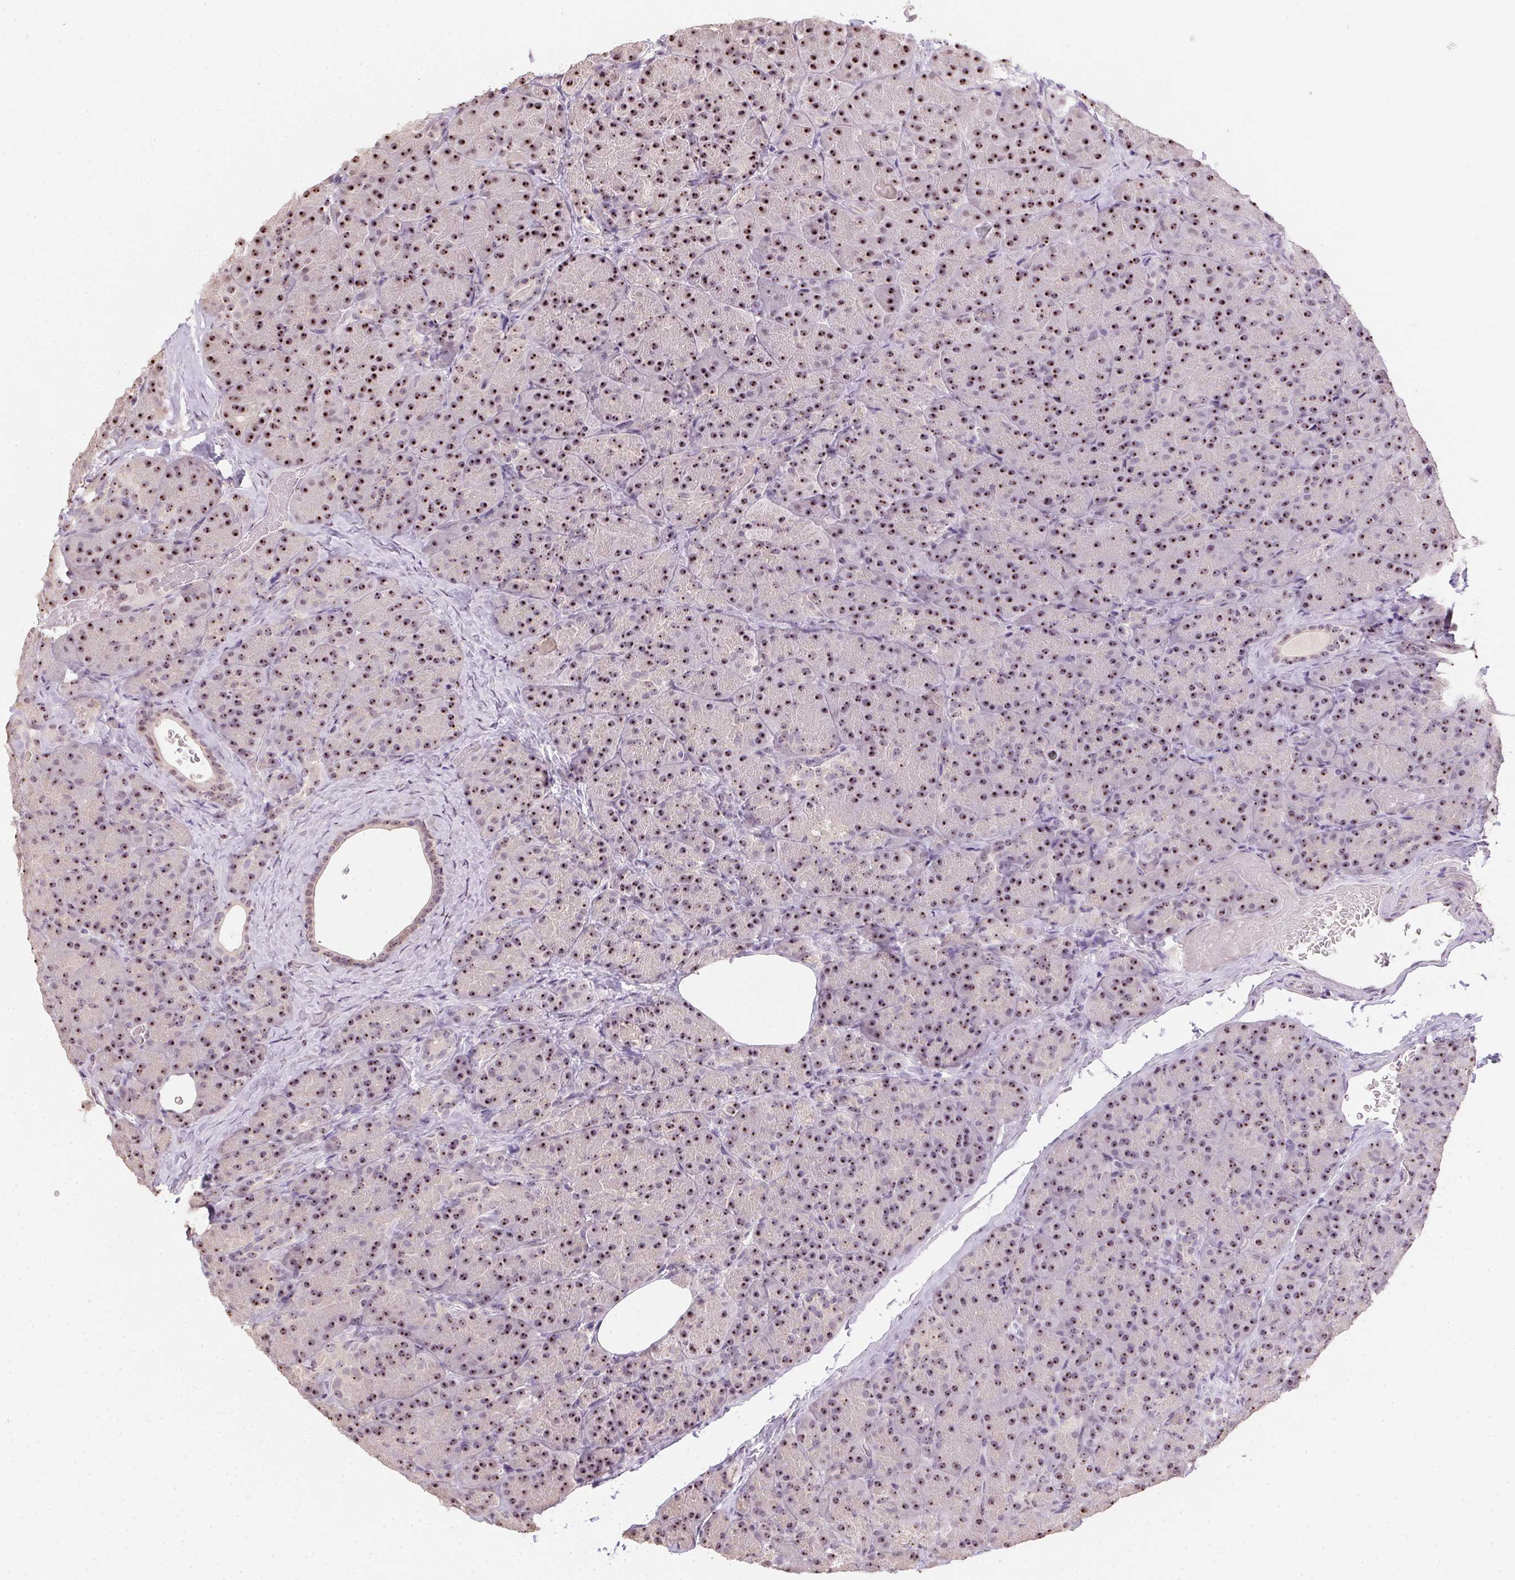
{"staining": {"intensity": "moderate", "quantity": ">75%", "location": "nuclear"}, "tissue": "pancreas", "cell_type": "Exocrine glandular cells", "image_type": "normal", "snomed": [{"axis": "morphology", "description": "Normal tissue, NOS"}, {"axis": "topography", "description": "Pancreas"}], "caption": "Brown immunohistochemical staining in benign pancreas demonstrates moderate nuclear positivity in about >75% of exocrine glandular cells. The protein is shown in brown color, while the nuclei are stained blue.", "gene": "BATF2", "patient": {"sex": "male", "age": 57}}